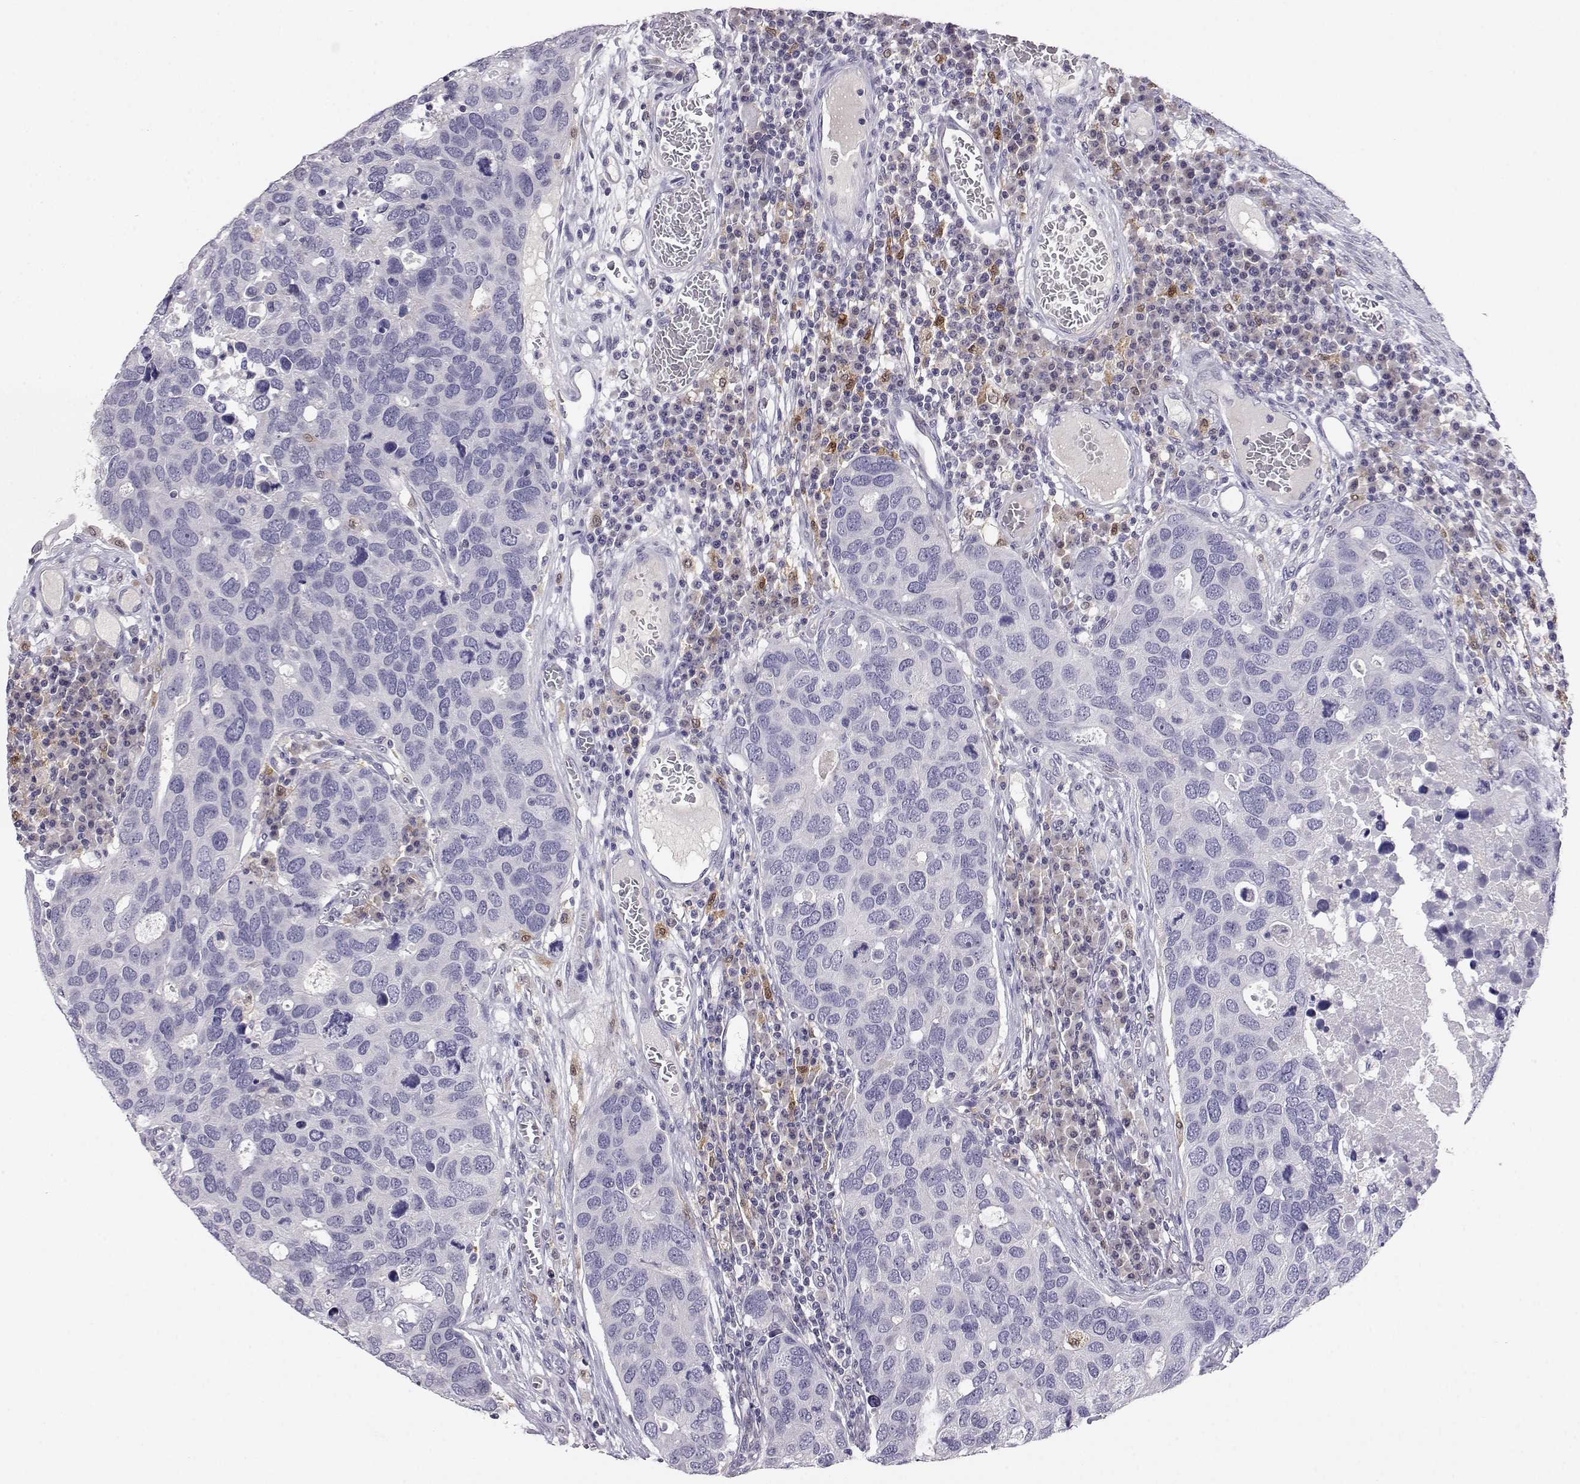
{"staining": {"intensity": "negative", "quantity": "none", "location": "none"}, "tissue": "breast cancer", "cell_type": "Tumor cells", "image_type": "cancer", "snomed": [{"axis": "morphology", "description": "Duct carcinoma"}, {"axis": "topography", "description": "Breast"}], "caption": "There is no significant expression in tumor cells of breast cancer (invasive ductal carcinoma). (IHC, brightfield microscopy, high magnification).", "gene": "AKR1B1", "patient": {"sex": "female", "age": 83}}